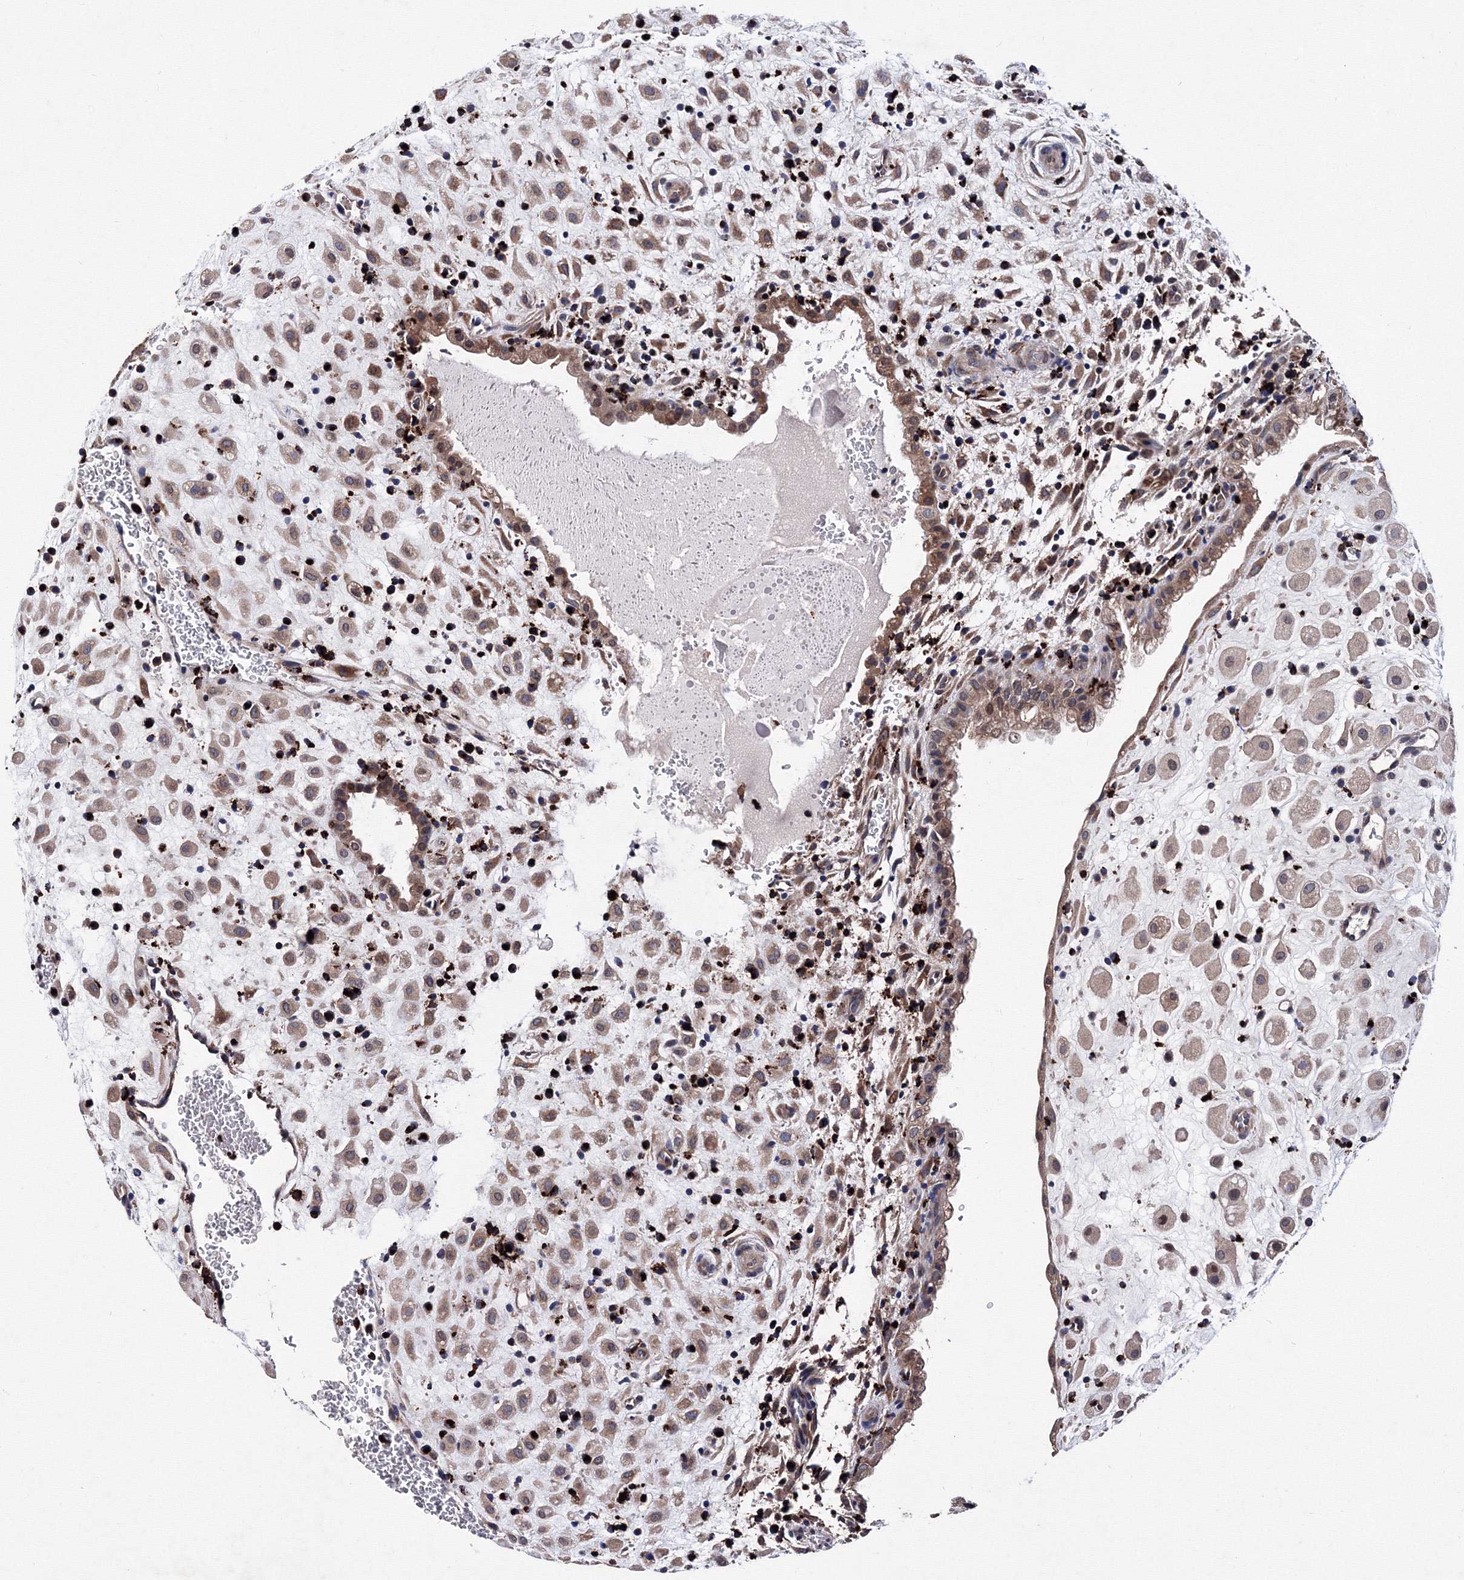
{"staining": {"intensity": "weak", "quantity": ">75%", "location": "cytoplasmic/membranous"}, "tissue": "placenta", "cell_type": "Decidual cells", "image_type": "normal", "snomed": [{"axis": "morphology", "description": "Normal tissue, NOS"}, {"axis": "topography", "description": "Placenta"}], "caption": "Immunohistochemical staining of normal placenta shows >75% levels of weak cytoplasmic/membranous protein positivity in about >75% of decidual cells. The protein of interest is stained brown, and the nuclei are stained in blue (DAB (3,3'-diaminobenzidine) IHC with brightfield microscopy, high magnification).", "gene": "PHYKPL", "patient": {"sex": "female", "age": 35}}